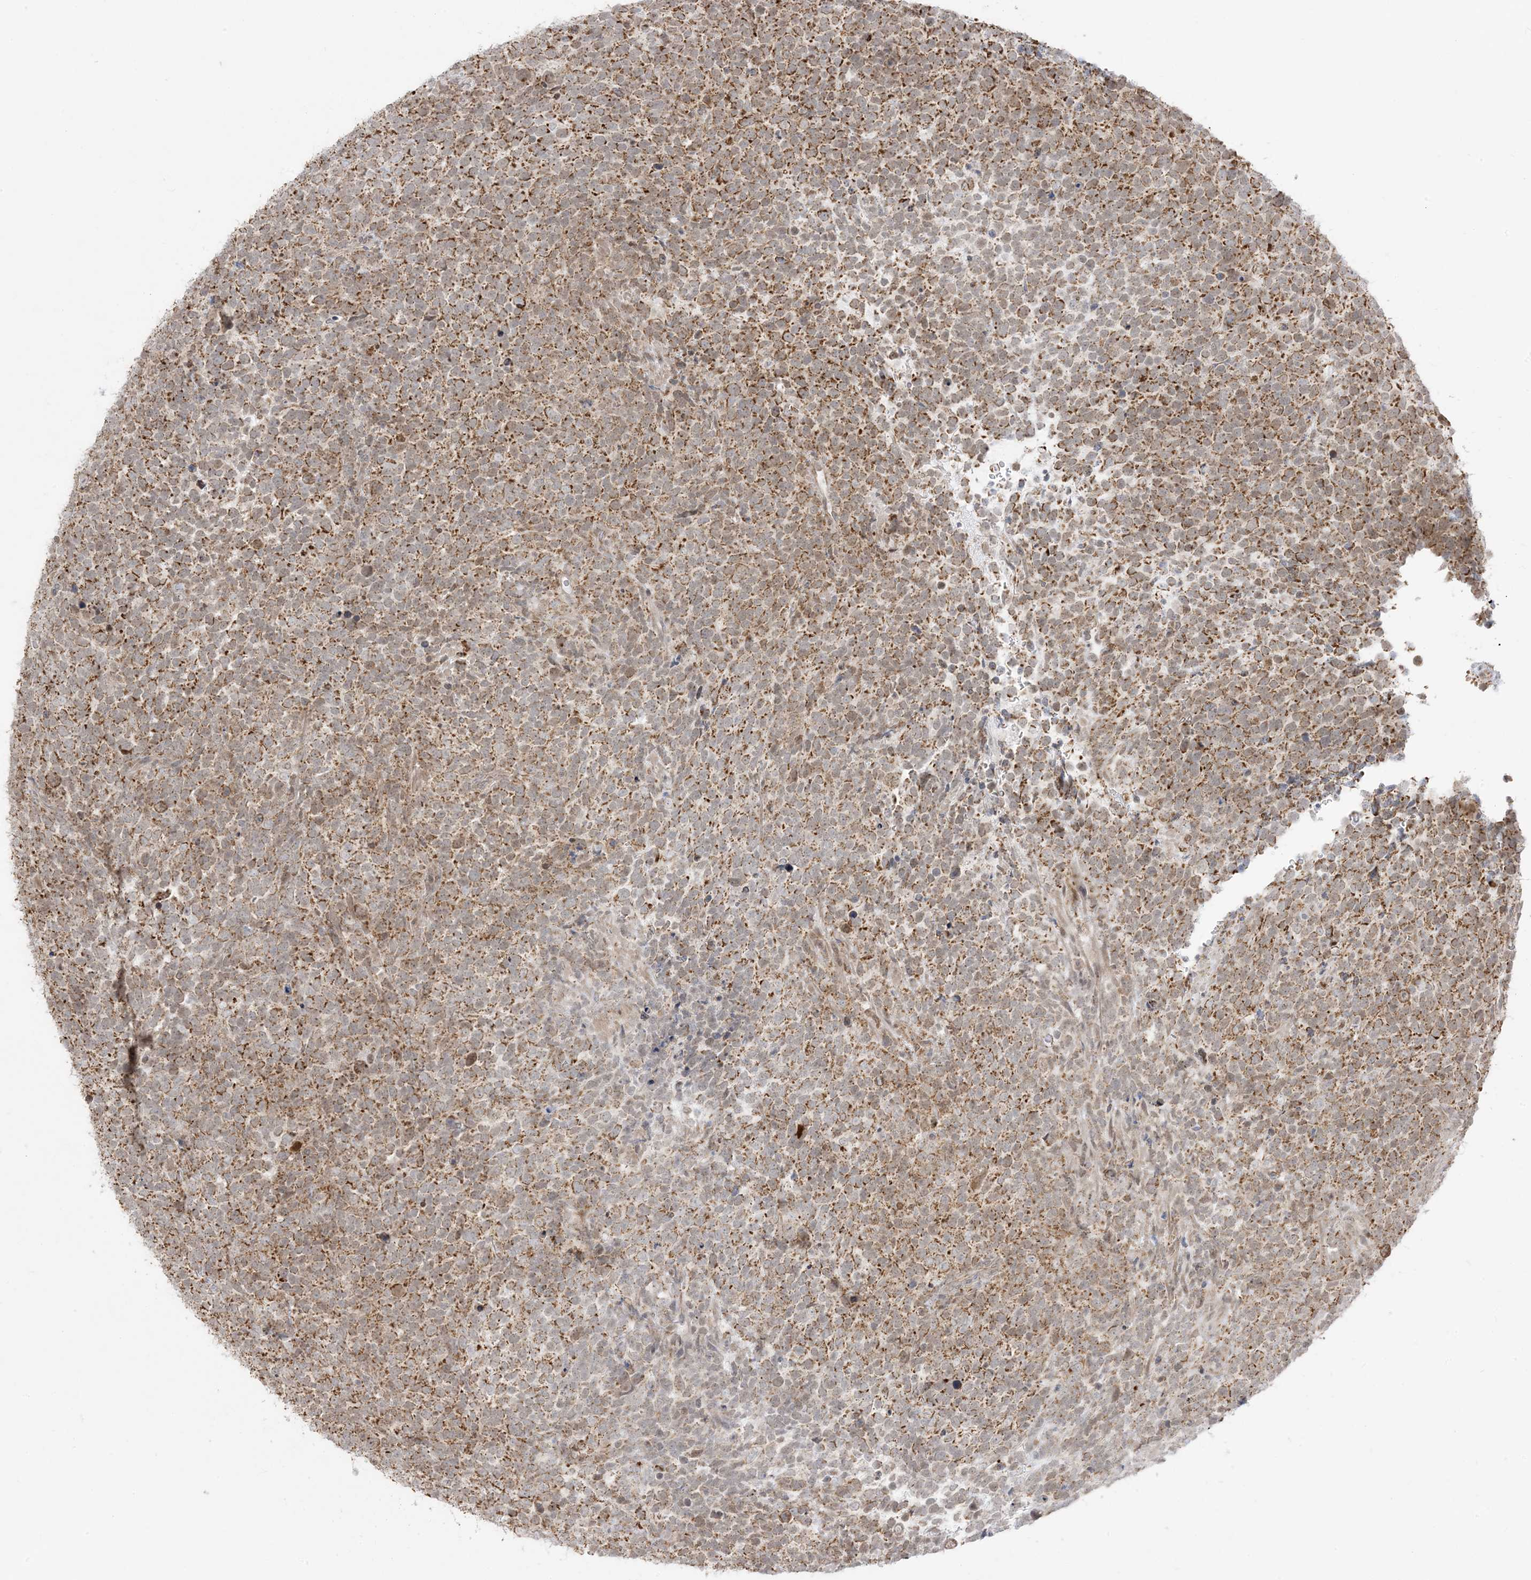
{"staining": {"intensity": "moderate", "quantity": ">75%", "location": "cytoplasmic/membranous"}, "tissue": "urothelial cancer", "cell_type": "Tumor cells", "image_type": "cancer", "snomed": [{"axis": "morphology", "description": "Urothelial carcinoma, High grade"}, {"axis": "topography", "description": "Urinary bladder"}], "caption": "Protein staining by immunohistochemistry displays moderate cytoplasmic/membranous positivity in about >75% of tumor cells in urothelial cancer.", "gene": "KANSL3", "patient": {"sex": "female", "age": 82}}